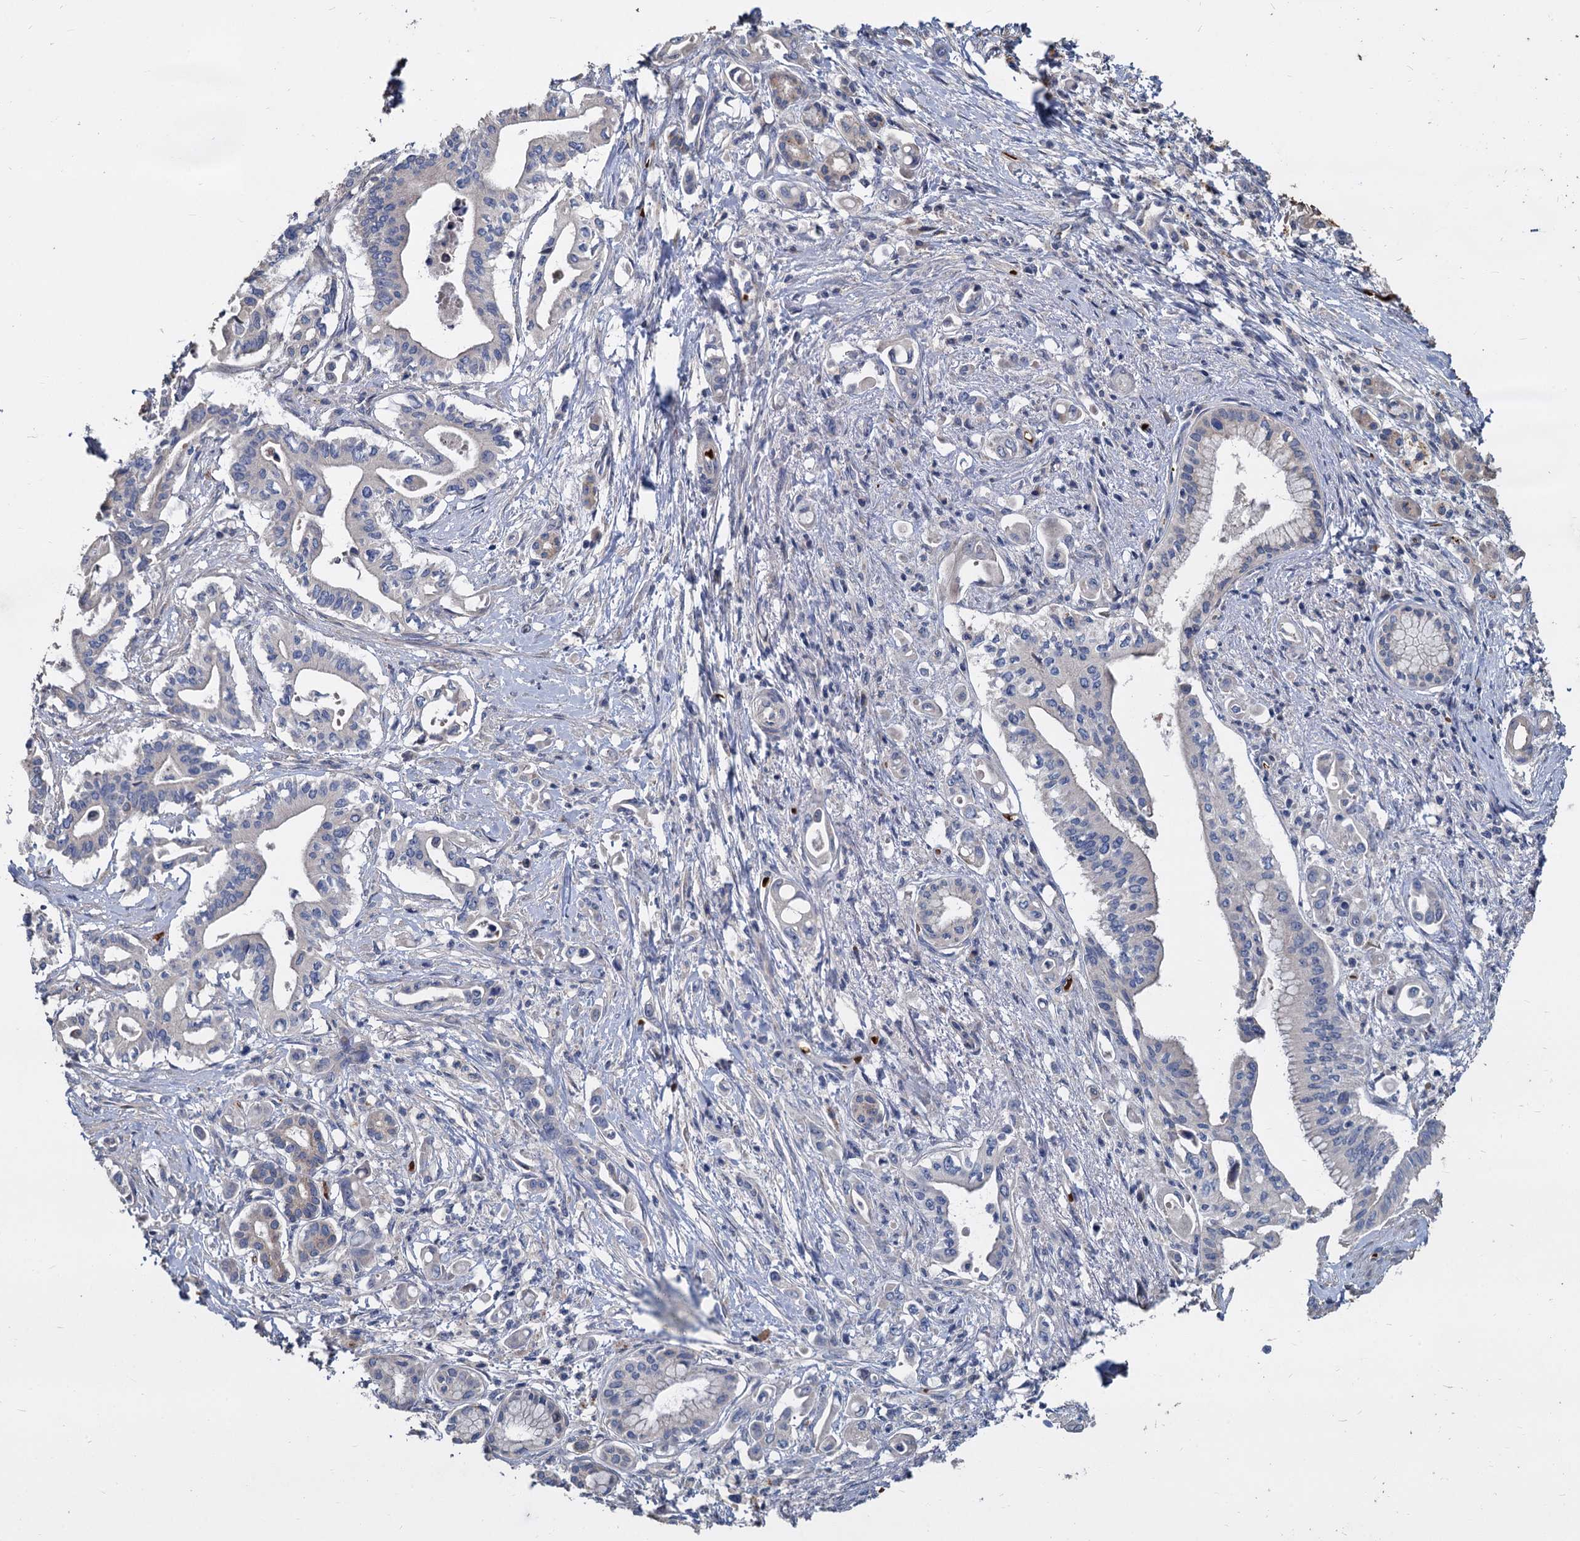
{"staining": {"intensity": "negative", "quantity": "none", "location": "none"}, "tissue": "pancreatic cancer", "cell_type": "Tumor cells", "image_type": "cancer", "snomed": [{"axis": "morphology", "description": "Adenocarcinoma, NOS"}, {"axis": "topography", "description": "Pancreas"}], "caption": "IHC image of neoplastic tissue: human adenocarcinoma (pancreatic) stained with DAB (3,3'-diaminobenzidine) exhibits no significant protein expression in tumor cells.", "gene": "TCTN2", "patient": {"sex": "female", "age": 77}}